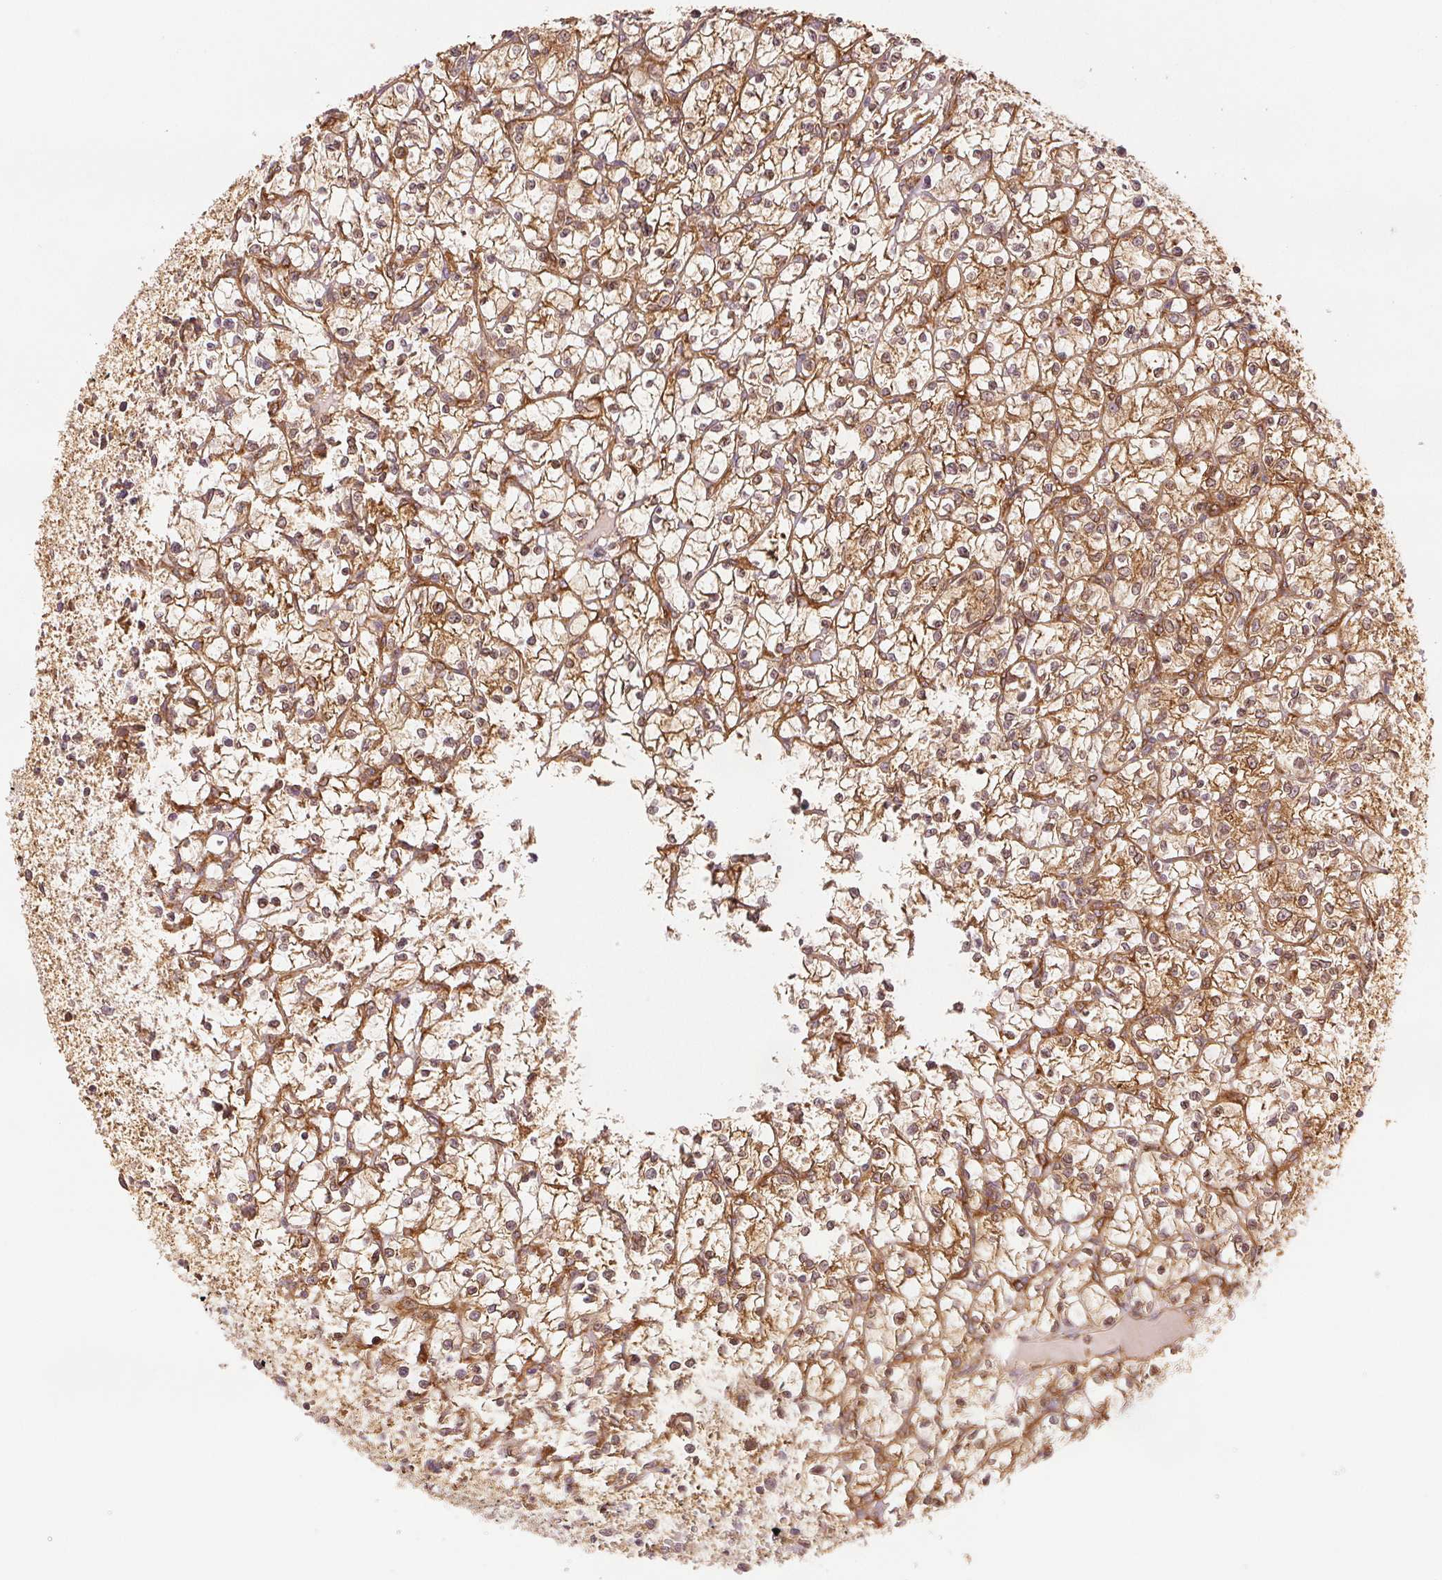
{"staining": {"intensity": "moderate", "quantity": ">75%", "location": "cytoplasmic/membranous"}, "tissue": "renal cancer", "cell_type": "Tumor cells", "image_type": "cancer", "snomed": [{"axis": "morphology", "description": "Adenocarcinoma, NOS"}, {"axis": "topography", "description": "Kidney"}], "caption": "Immunohistochemistry (DAB) staining of adenocarcinoma (renal) exhibits moderate cytoplasmic/membranous protein staining in about >75% of tumor cells. (IHC, brightfield microscopy, high magnification).", "gene": "DIAPH2", "patient": {"sex": "female", "age": 64}}